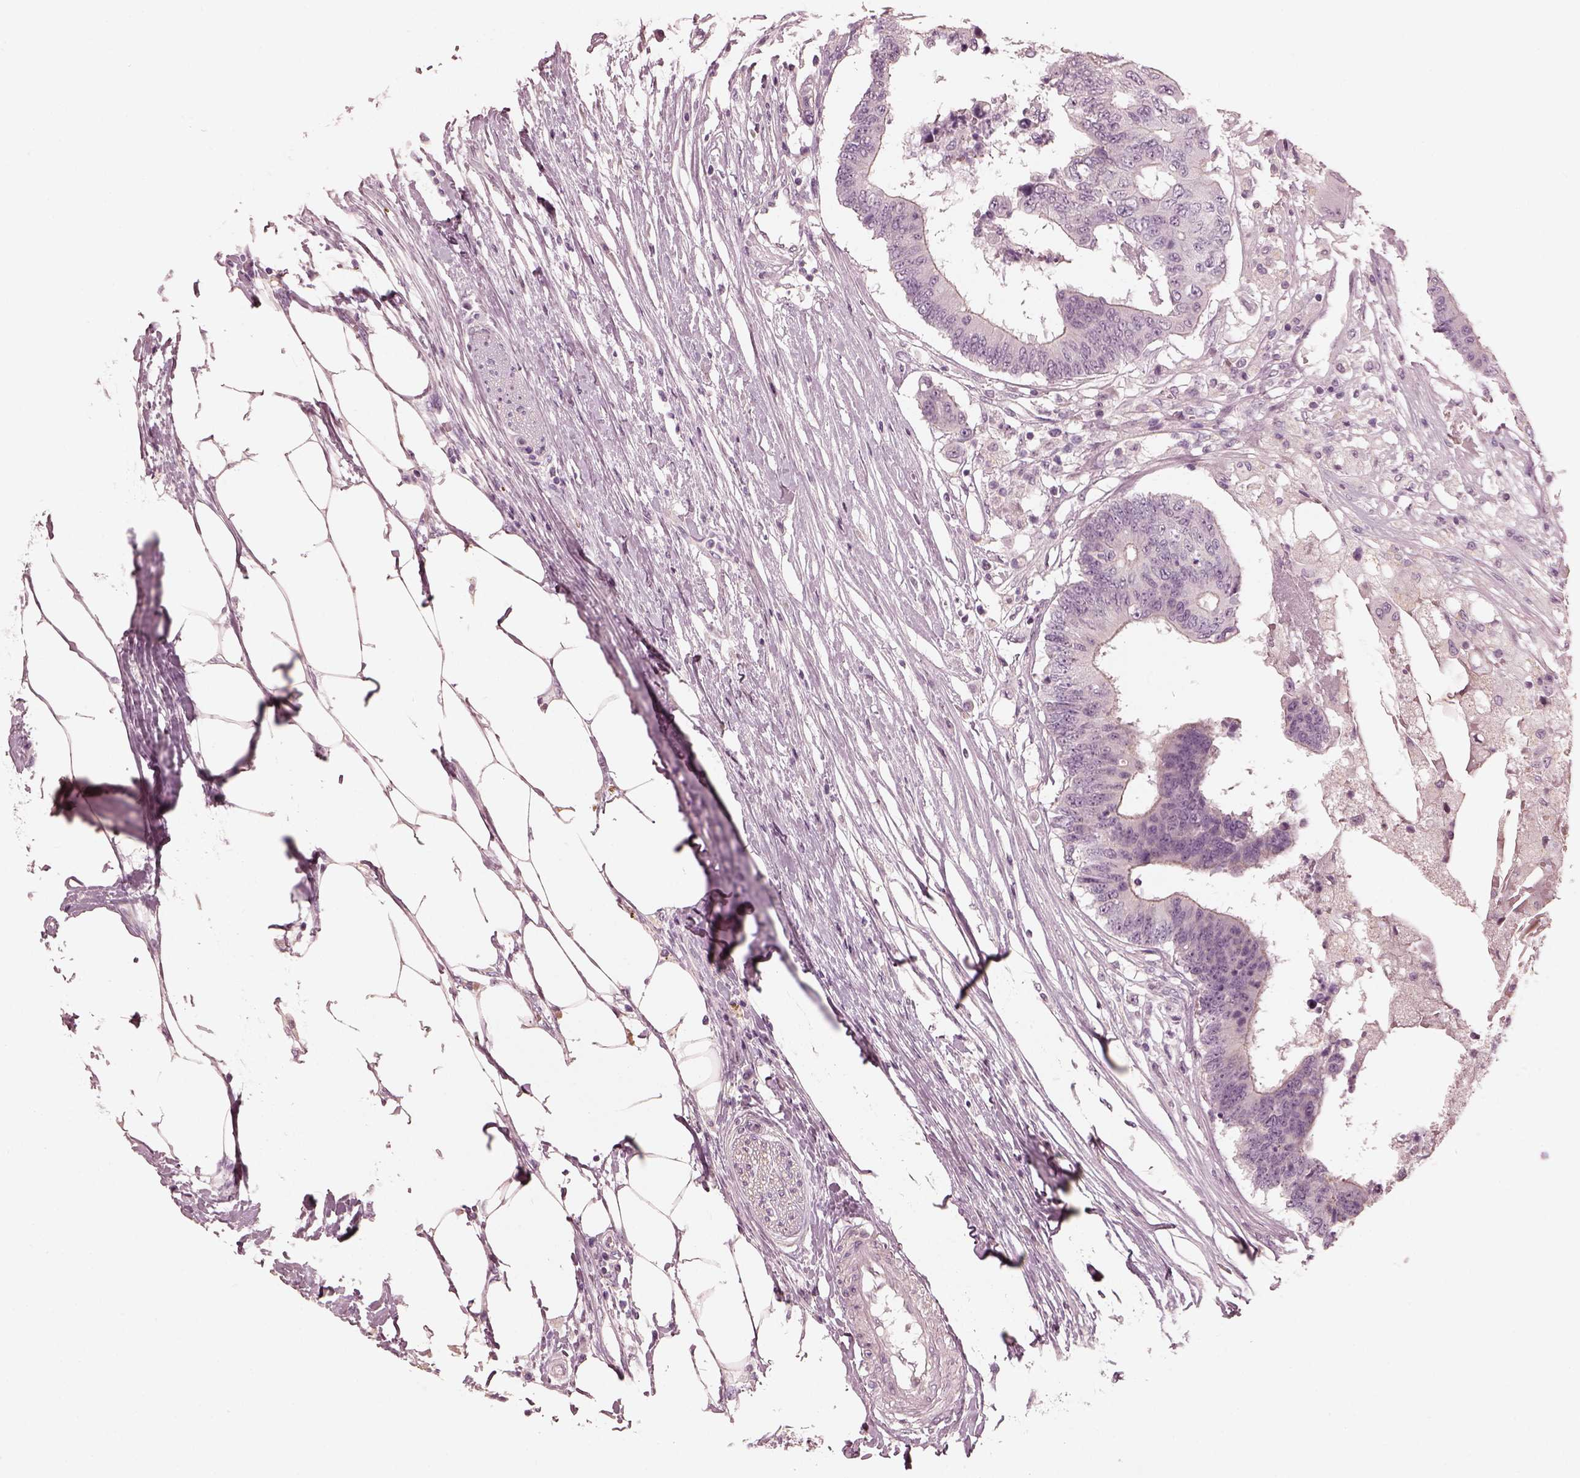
{"staining": {"intensity": "negative", "quantity": "none", "location": "none"}, "tissue": "colorectal cancer", "cell_type": "Tumor cells", "image_type": "cancer", "snomed": [{"axis": "morphology", "description": "Adenocarcinoma, NOS"}, {"axis": "topography", "description": "Colon"}], "caption": "Colorectal cancer was stained to show a protein in brown. There is no significant staining in tumor cells.", "gene": "OPTC", "patient": {"sex": "female", "age": 48}}